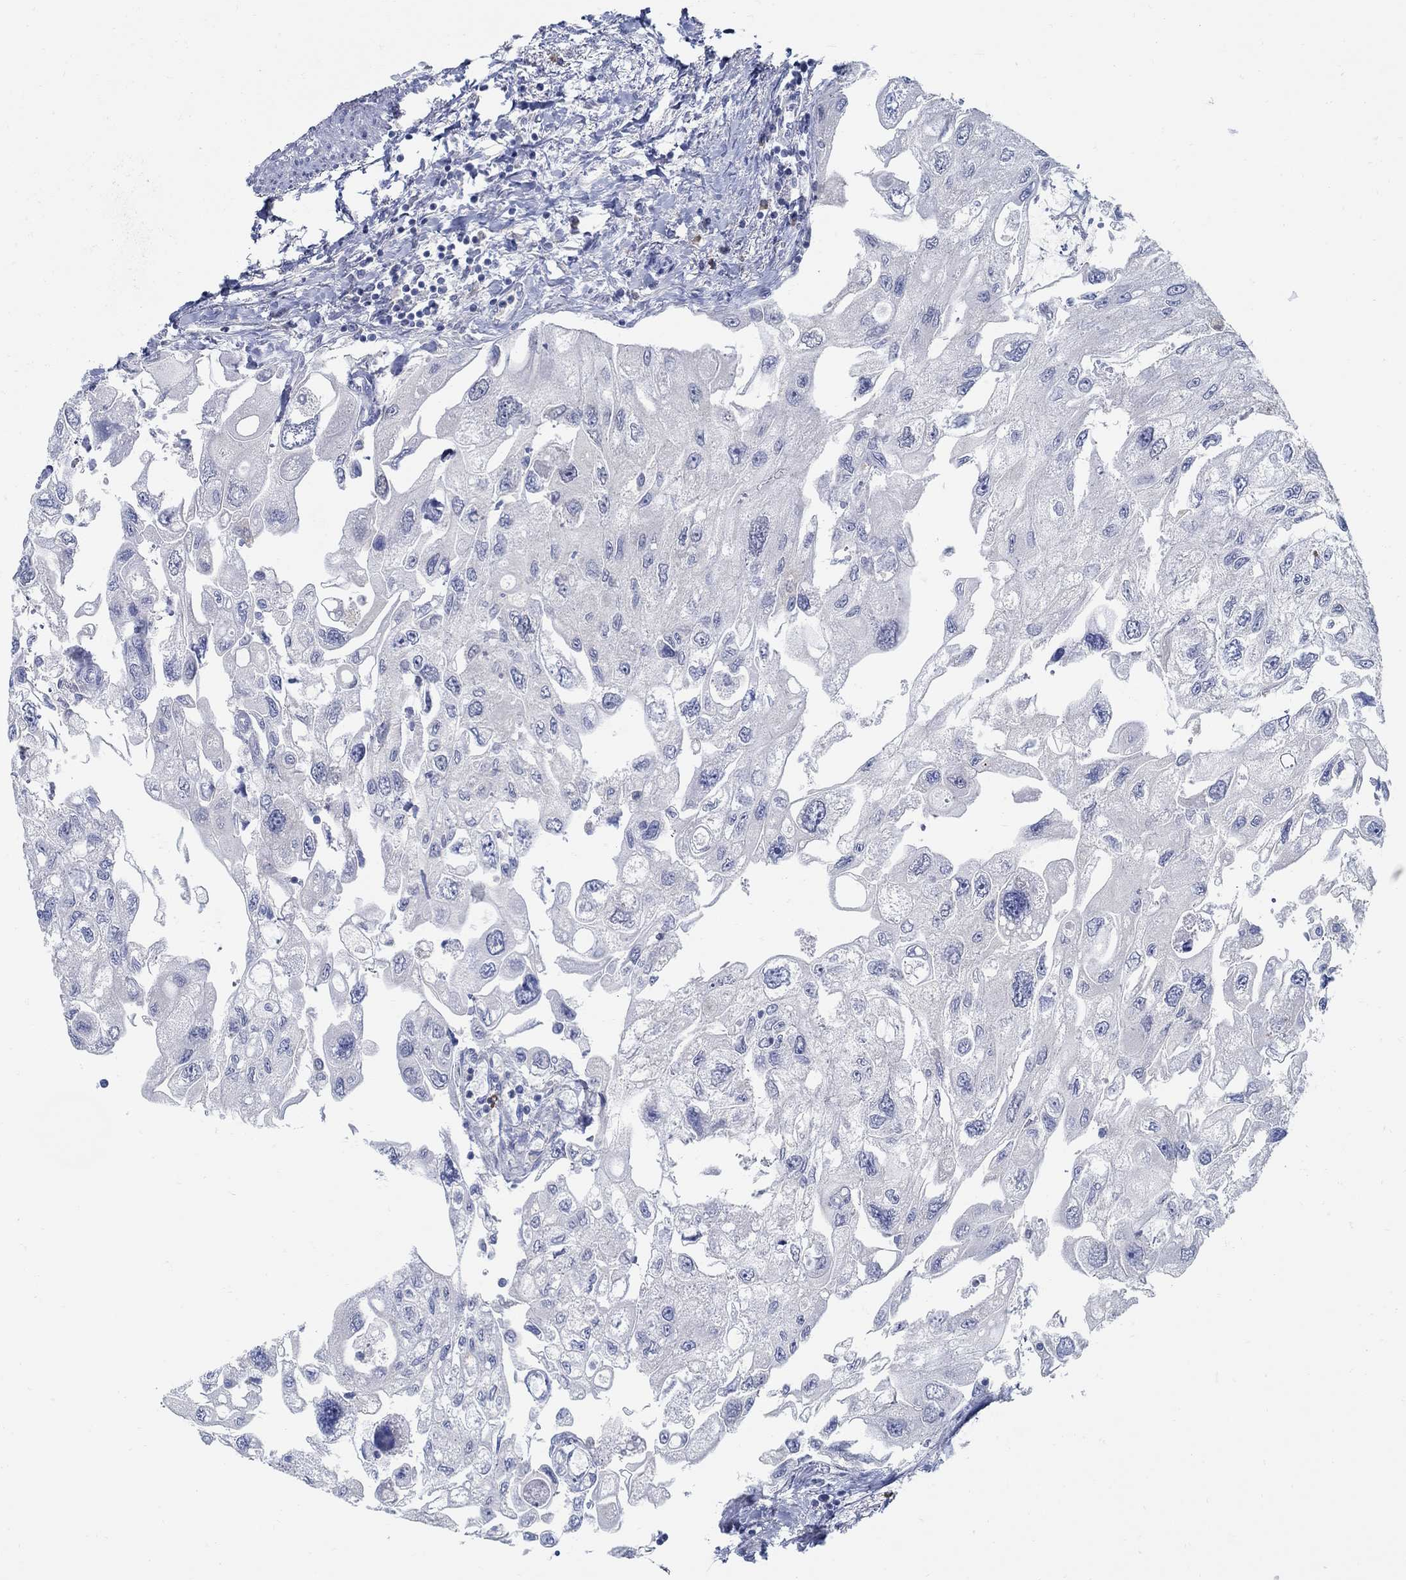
{"staining": {"intensity": "negative", "quantity": "none", "location": "none"}, "tissue": "urothelial cancer", "cell_type": "Tumor cells", "image_type": "cancer", "snomed": [{"axis": "morphology", "description": "Urothelial carcinoma, High grade"}, {"axis": "topography", "description": "Urinary bladder"}], "caption": "Tumor cells show no significant expression in urothelial cancer.", "gene": "PCDH11X", "patient": {"sex": "male", "age": 59}}